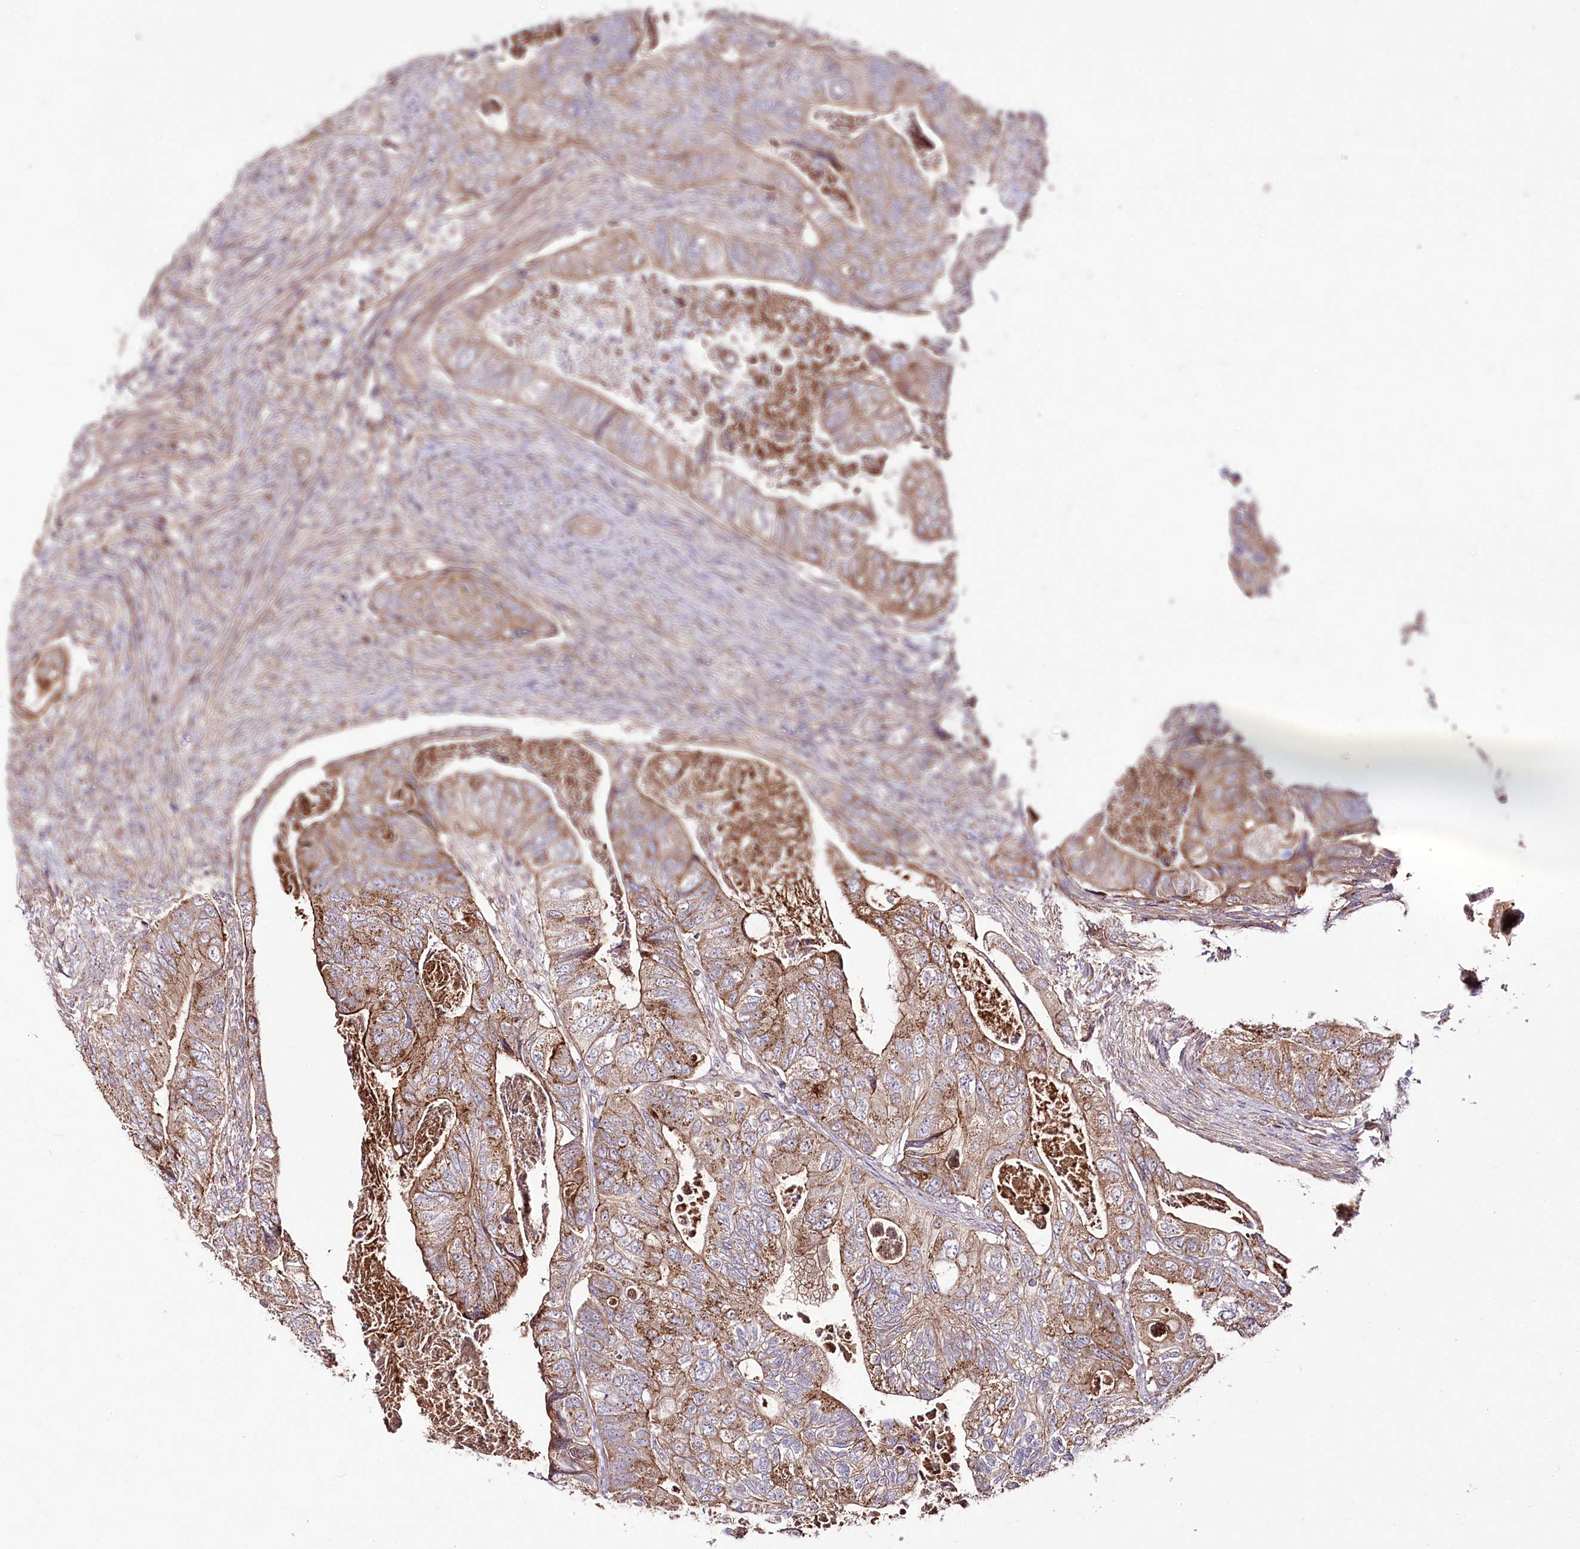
{"staining": {"intensity": "moderate", "quantity": ">75%", "location": "cytoplasmic/membranous"}, "tissue": "colorectal cancer", "cell_type": "Tumor cells", "image_type": "cancer", "snomed": [{"axis": "morphology", "description": "Adenocarcinoma, NOS"}, {"axis": "topography", "description": "Rectum"}], "caption": "Moderate cytoplasmic/membranous positivity for a protein is seen in about >75% of tumor cells of adenocarcinoma (colorectal) using immunohistochemistry.", "gene": "REXO2", "patient": {"sex": "male", "age": 63}}